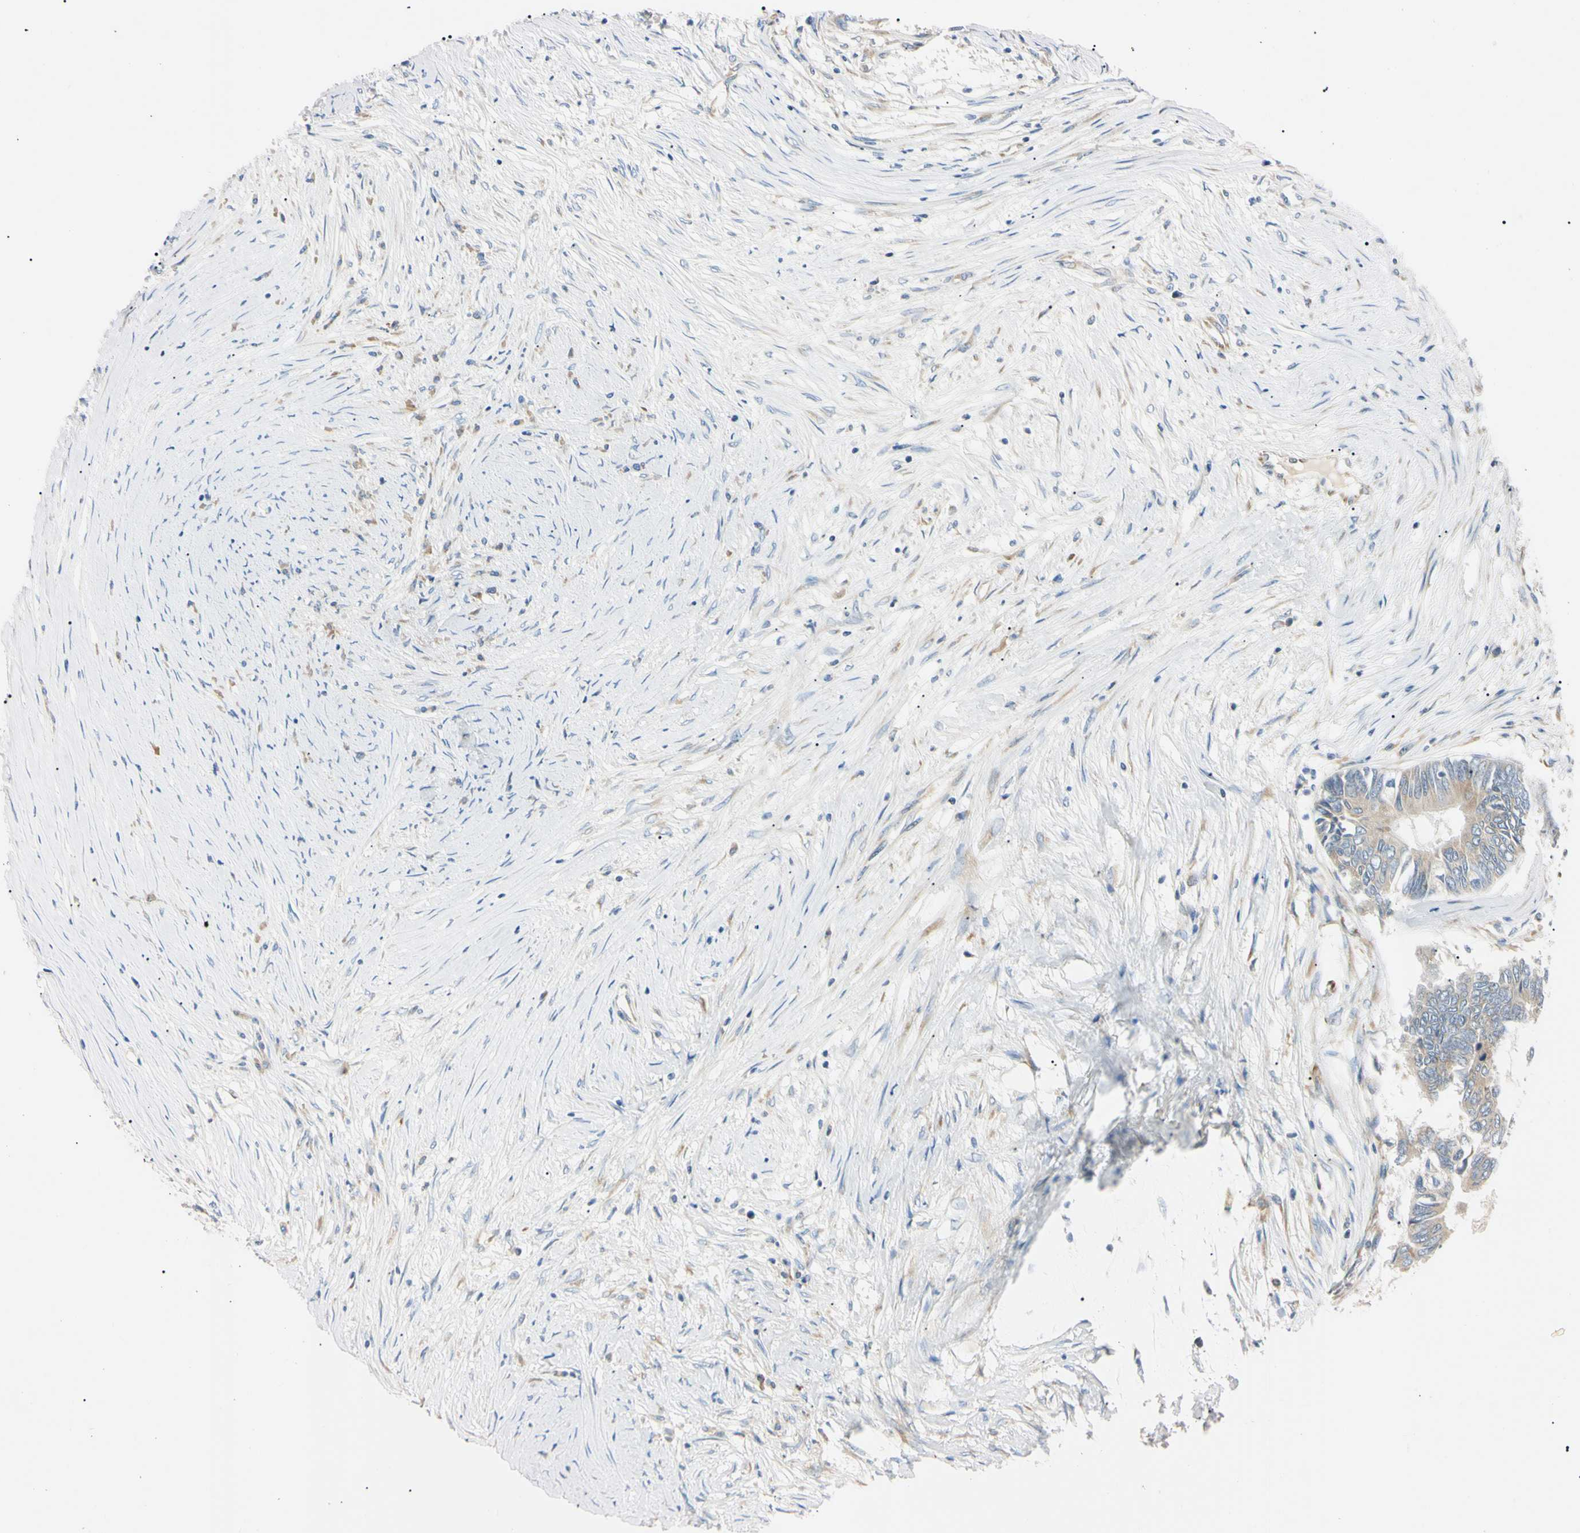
{"staining": {"intensity": "weak", "quantity": ">75%", "location": "cytoplasmic/membranous"}, "tissue": "colorectal cancer", "cell_type": "Tumor cells", "image_type": "cancer", "snomed": [{"axis": "morphology", "description": "Adenocarcinoma, NOS"}, {"axis": "topography", "description": "Rectum"}], "caption": "Colorectal cancer was stained to show a protein in brown. There is low levels of weak cytoplasmic/membranous expression in about >75% of tumor cells.", "gene": "DNAJB12", "patient": {"sex": "male", "age": 63}}